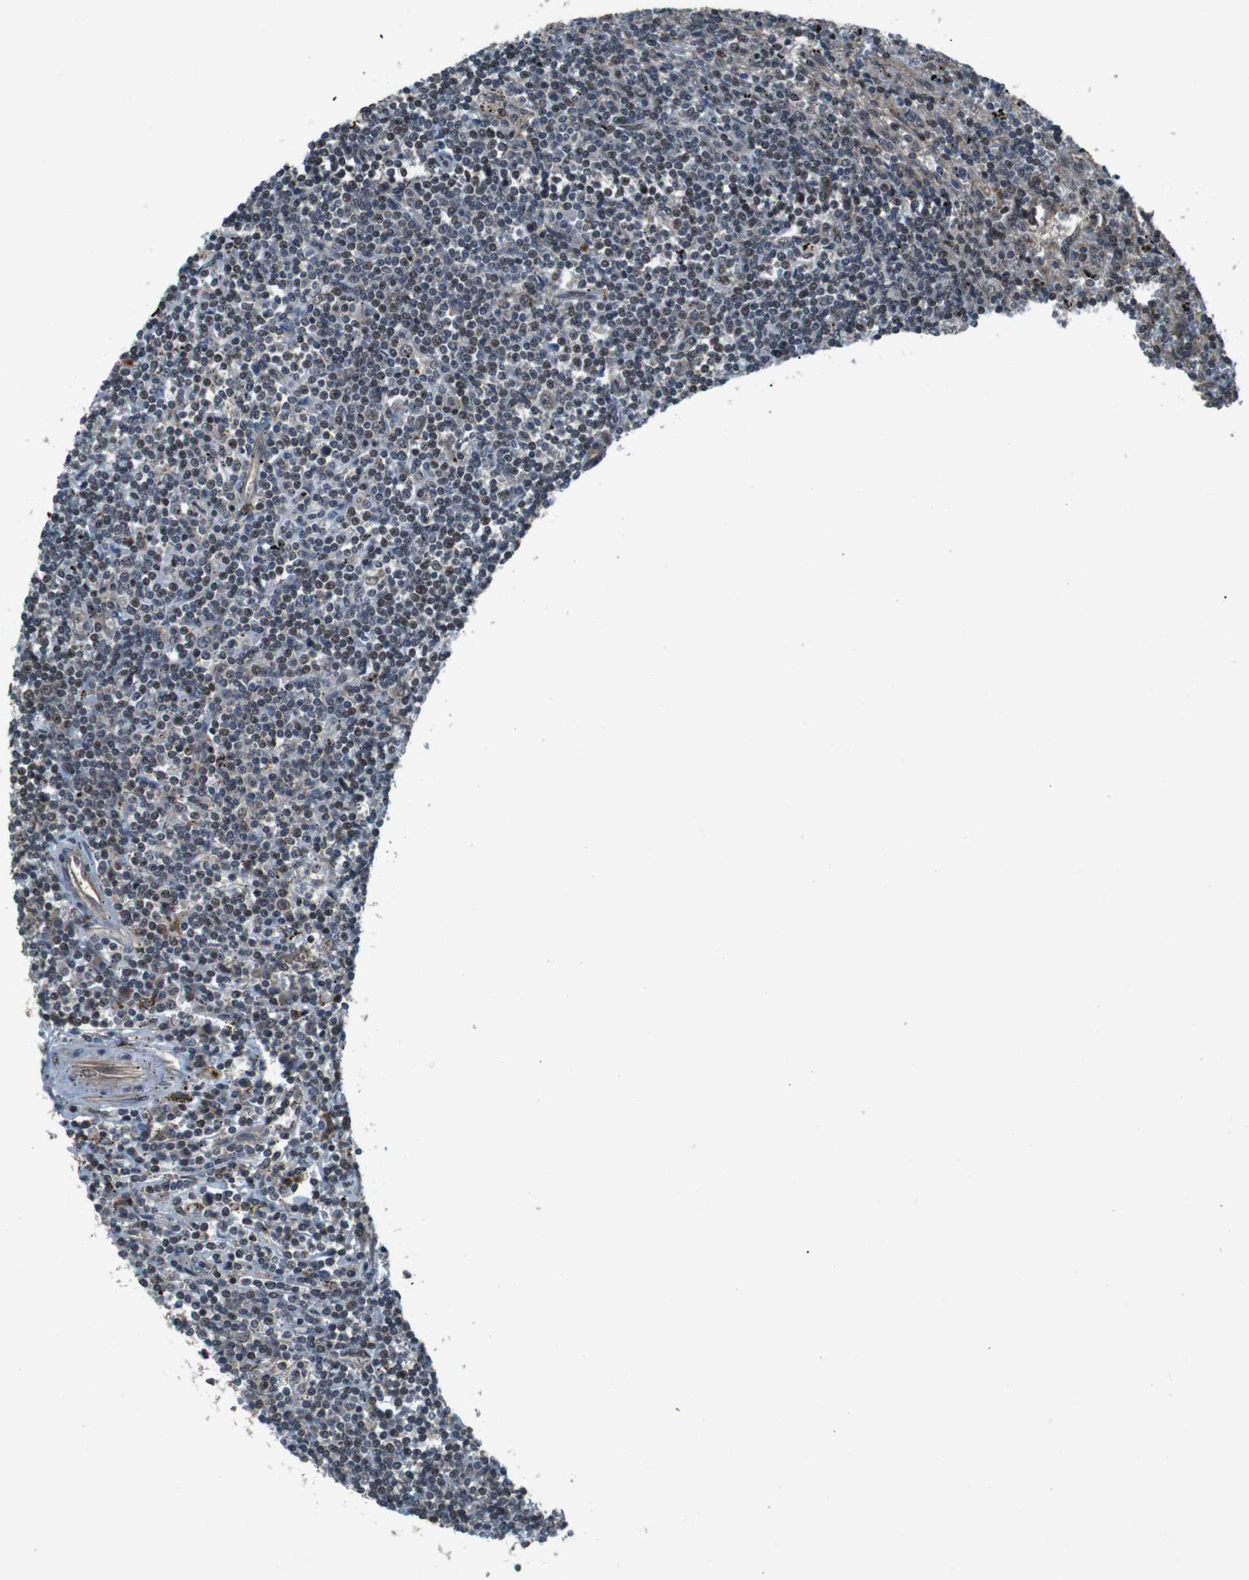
{"staining": {"intensity": "weak", "quantity": "25%-75%", "location": "nuclear"}, "tissue": "lymphoma", "cell_type": "Tumor cells", "image_type": "cancer", "snomed": [{"axis": "morphology", "description": "Malignant lymphoma, non-Hodgkin's type, Low grade"}, {"axis": "topography", "description": "Spleen"}], "caption": "DAB (3,3'-diaminobenzidine) immunohistochemical staining of human low-grade malignant lymphoma, non-Hodgkin's type demonstrates weak nuclear protein positivity in approximately 25%-75% of tumor cells.", "gene": "SOCS1", "patient": {"sex": "male", "age": 76}}